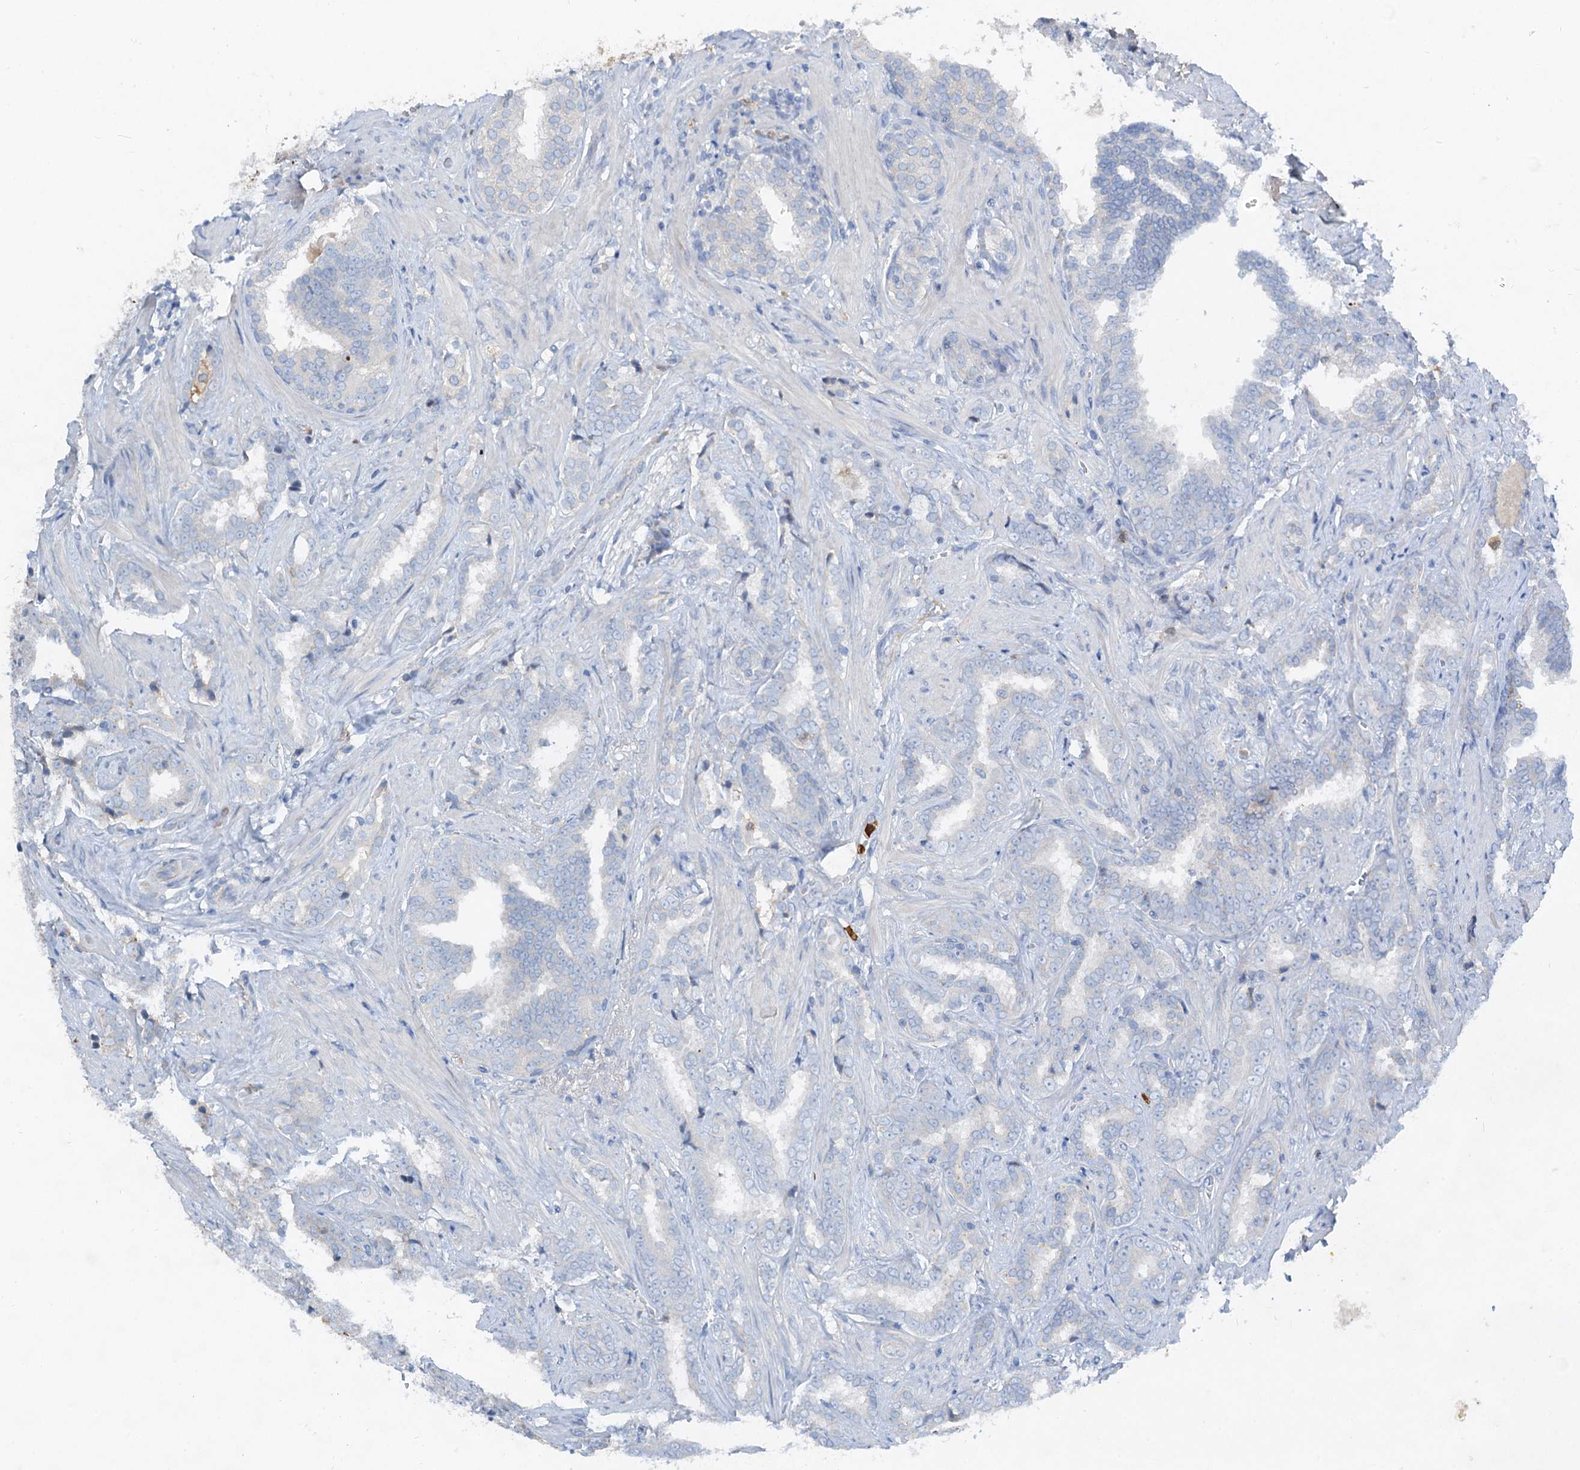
{"staining": {"intensity": "negative", "quantity": "none", "location": "none"}, "tissue": "prostate cancer", "cell_type": "Tumor cells", "image_type": "cancer", "snomed": [{"axis": "morphology", "description": "Adenocarcinoma, High grade"}, {"axis": "topography", "description": "Prostate and seminal vesicle, NOS"}], "caption": "Immunohistochemical staining of human adenocarcinoma (high-grade) (prostate) demonstrates no significant expression in tumor cells. (Stains: DAB (3,3'-diaminobenzidine) IHC with hematoxylin counter stain, Microscopy: brightfield microscopy at high magnification).", "gene": "OTOA", "patient": {"sex": "male", "age": 67}}